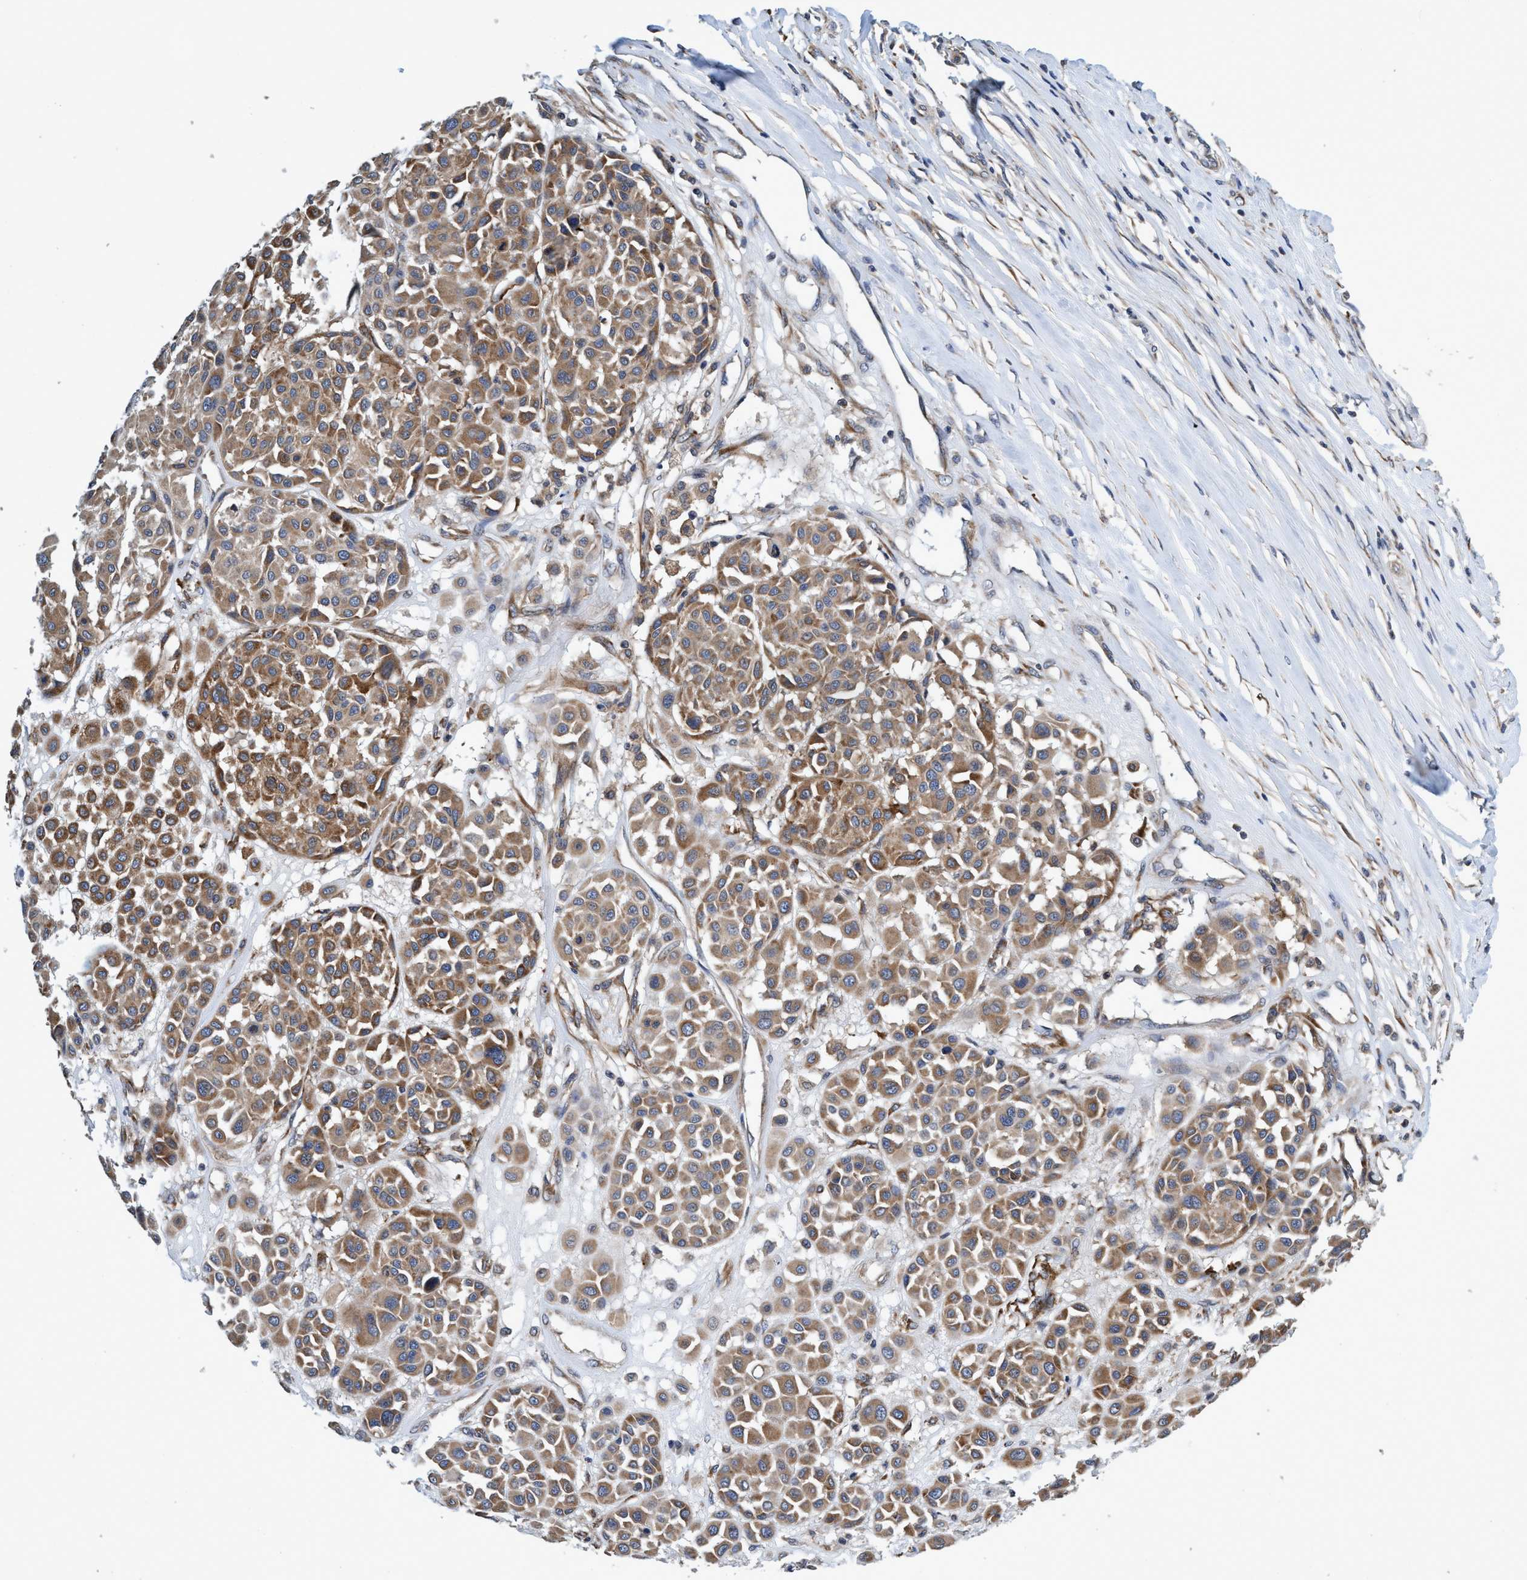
{"staining": {"intensity": "moderate", "quantity": ">75%", "location": "cytoplasmic/membranous"}, "tissue": "melanoma", "cell_type": "Tumor cells", "image_type": "cancer", "snomed": [{"axis": "morphology", "description": "Malignant melanoma, Metastatic site"}, {"axis": "topography", "description": "Soft tissue"}], "caption": "Immunohistochemical staining of melanoma exhibits moderate cytoplasmic/membranous protein staining in approximately >75% of tumor cells.", "gene": "CALCOCO2", "patient": {"sex": "male", "age": 41}}